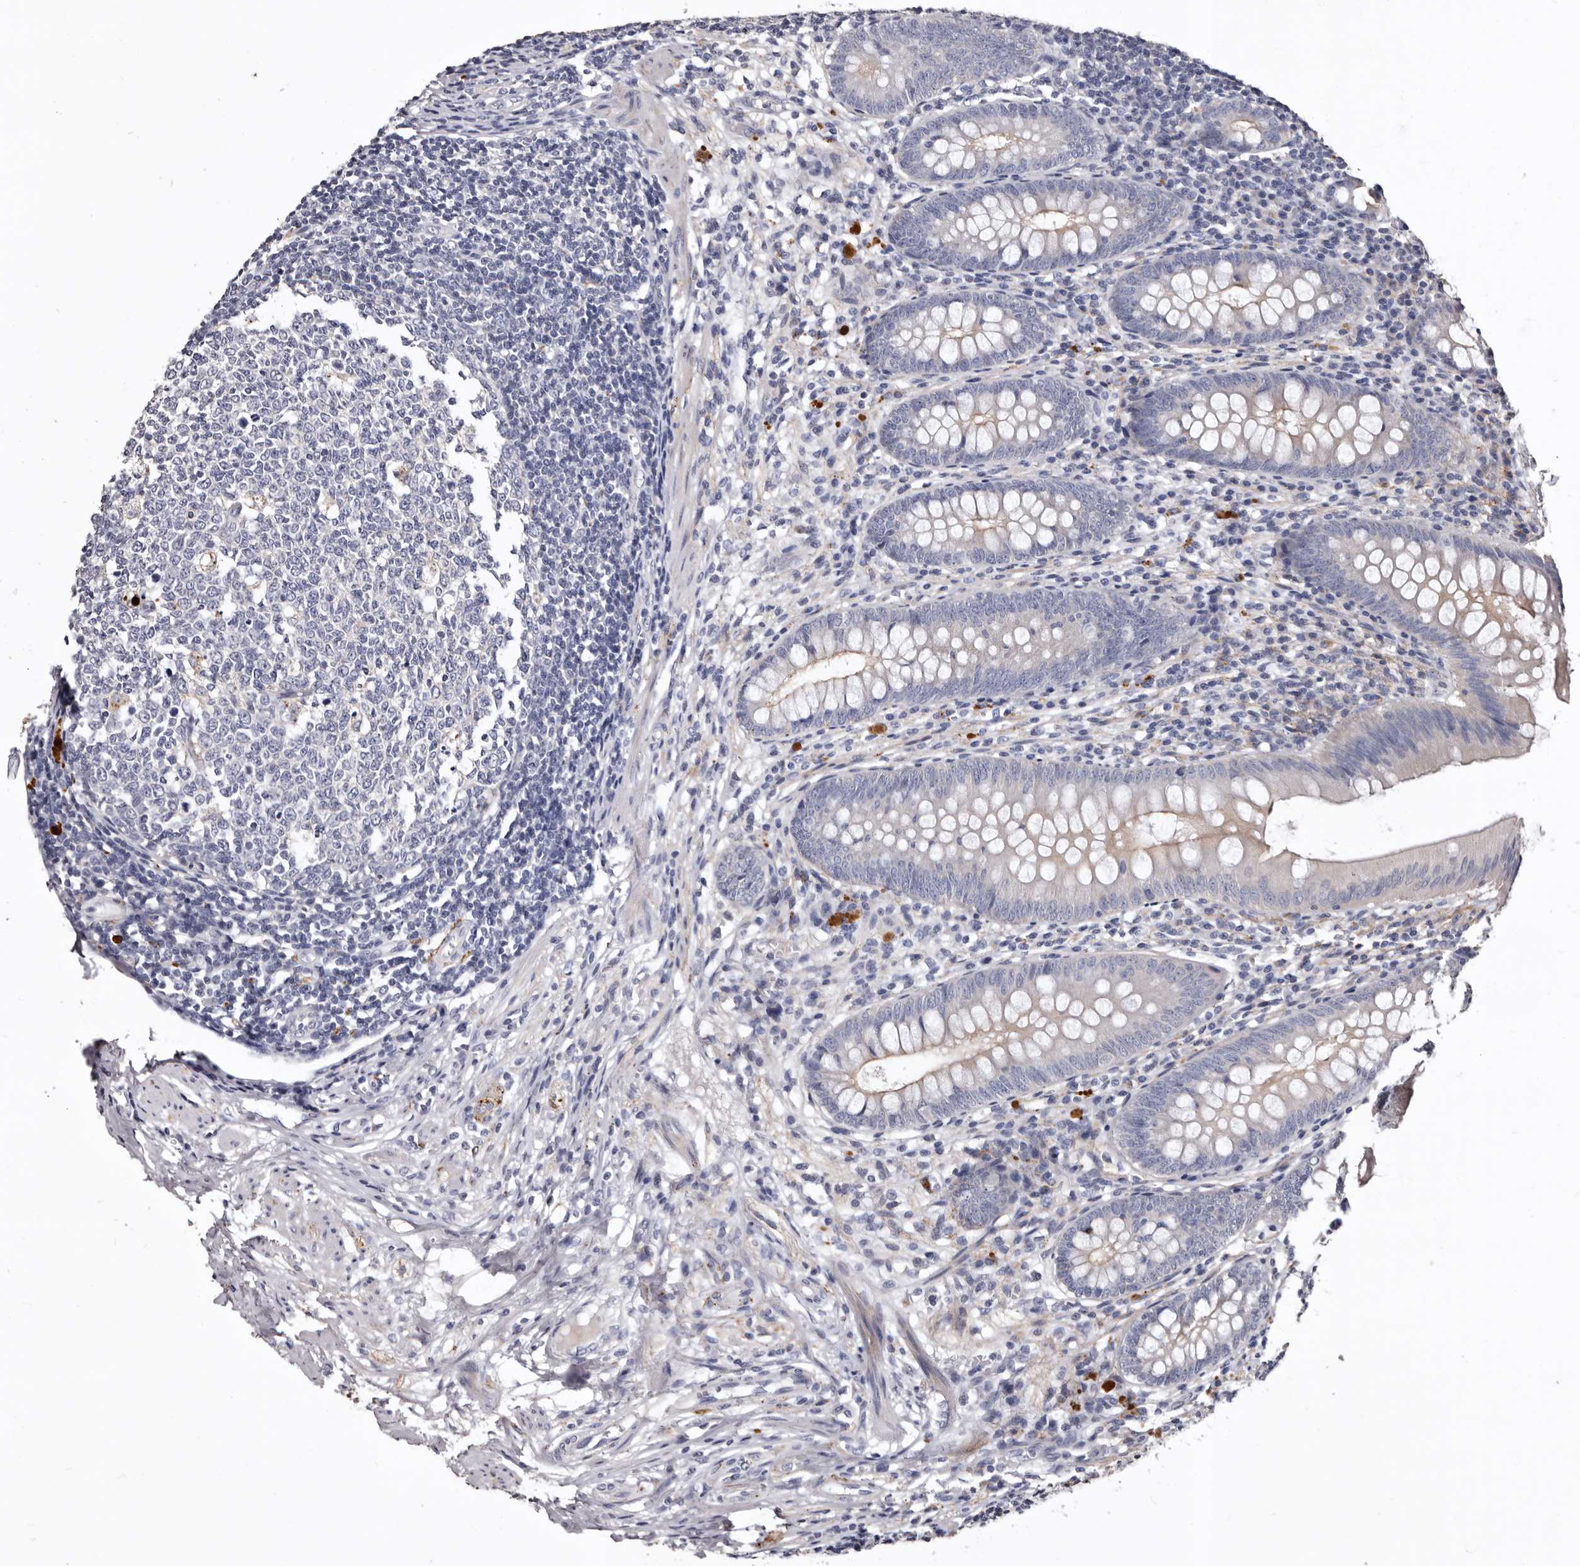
{"staining": {"intensity": "weak", "quantity": "25%-75%", "location": "cytoplasmic/membranous"}, "tissue": "appendix", "cell_type": "Glandular cells", "image_type": "normal", "snomed": [{"axis": "morphology", "description": "Normal tissue, NOS"}, {"axis": "topography", "description": "Appendix"}], "caption": "Weak cytoplasmic/membranous protein expression is seen in approximately 25%-75% of glandular cells in appendix. Using DAB (brown) and hematoxylin (blue) stains, captured at high magnification using brightfield microscopy.", "gene": "SLC10A4", "patient": {"sex": "male", "age": 56}}